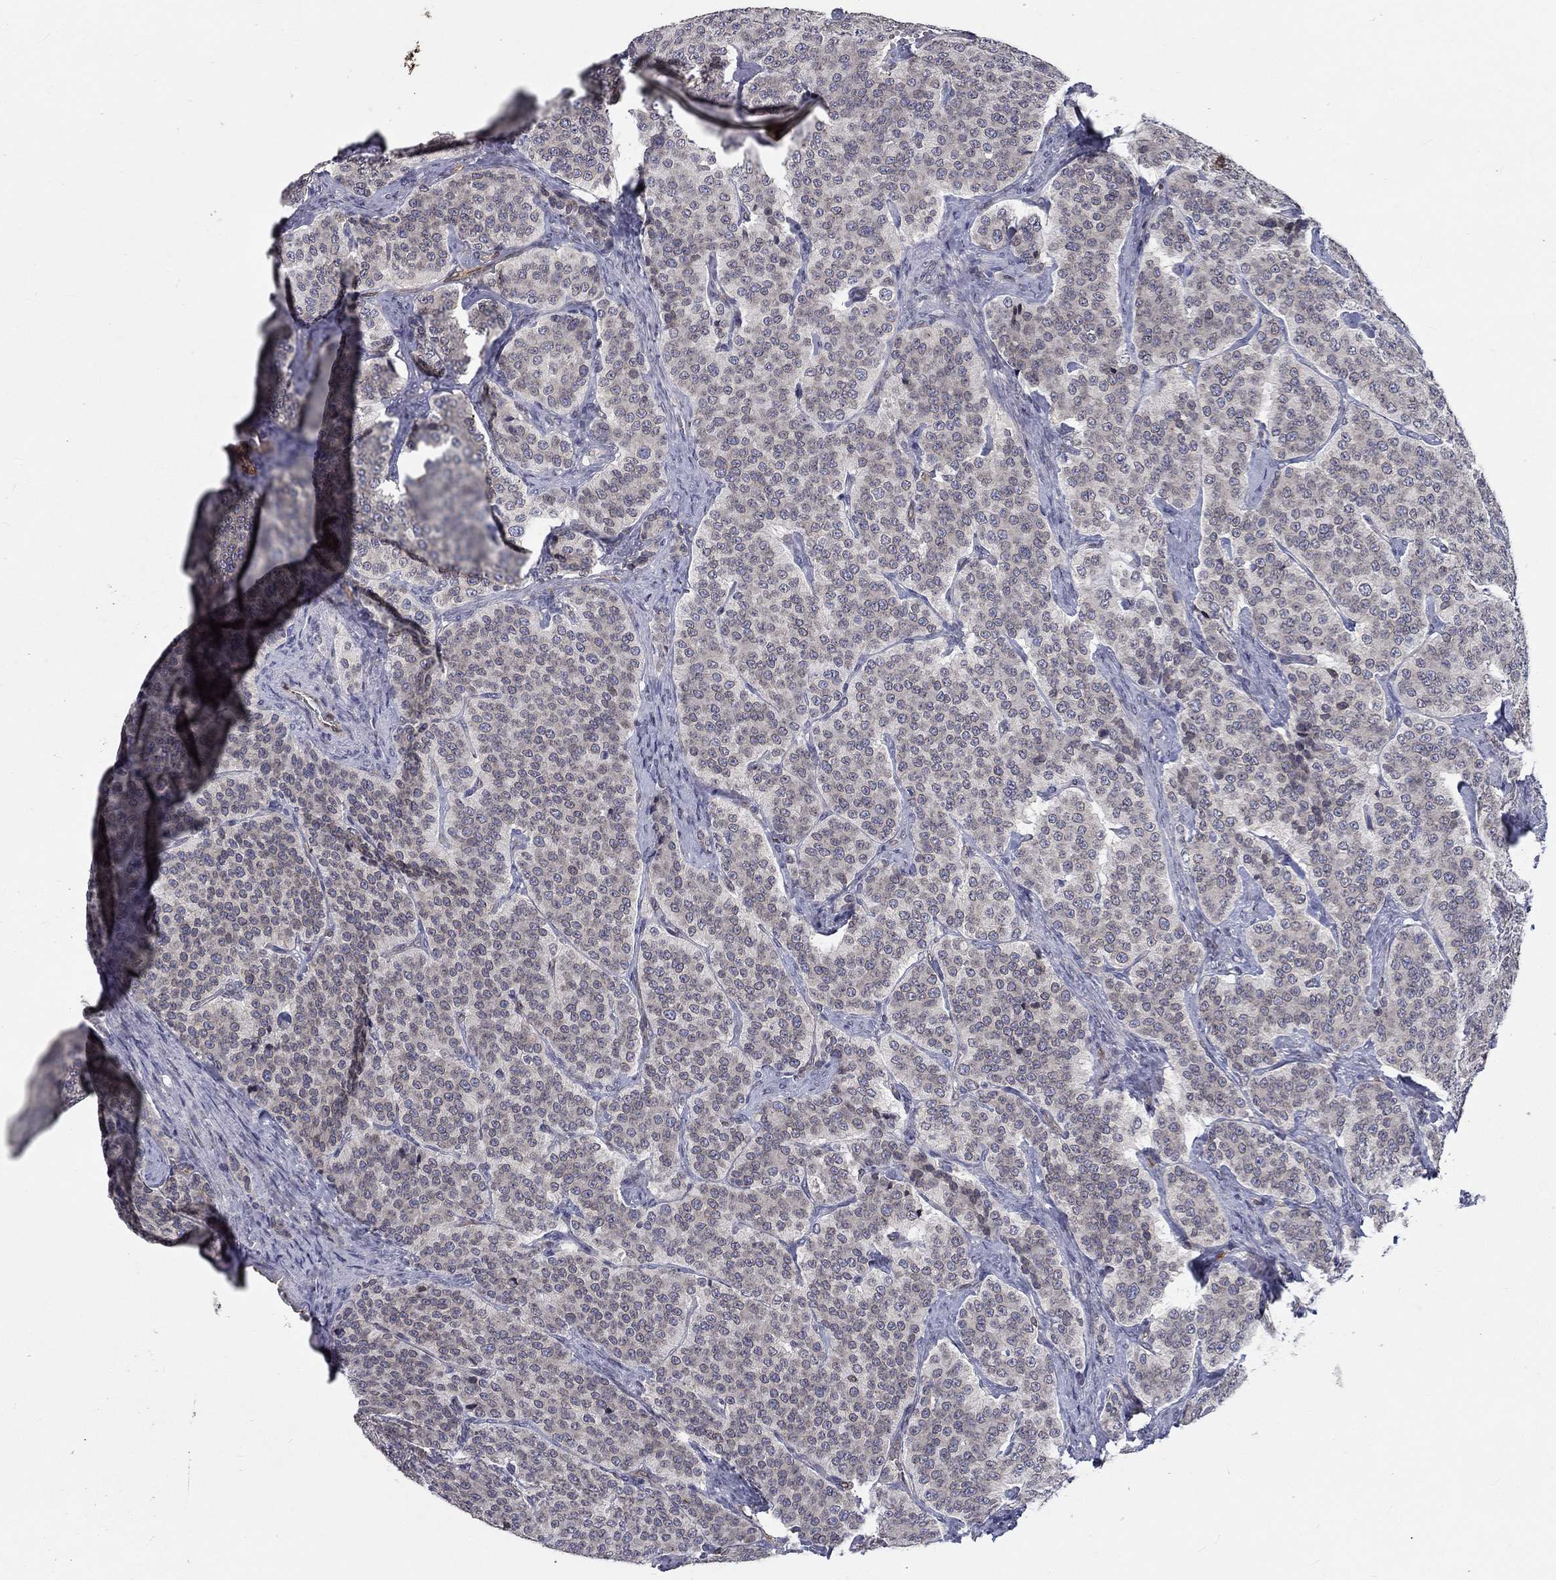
{"staining": {"intensity": "weak", "quantity": "<25%", "location": "cytoplasmic/membranous"}, "tissue": "carcinoid", "cell_type": "Tumor cells", "image_type": "cancer", "snomed": [{"axis": "morphology", "description": "Carcinoid, malignant, NOS"}, {"axis": "topography", "description": "Small intestine"}], "caption": "There is no significant expression in tumor cells of malignant carcinoid. (DAB (3,3'-diaminobenzidine) immunohistochemistry visualized using brightfield microscopy, high magnification).", "gene": "CETN3", "patient": {"sex": "female", "age": 58}}